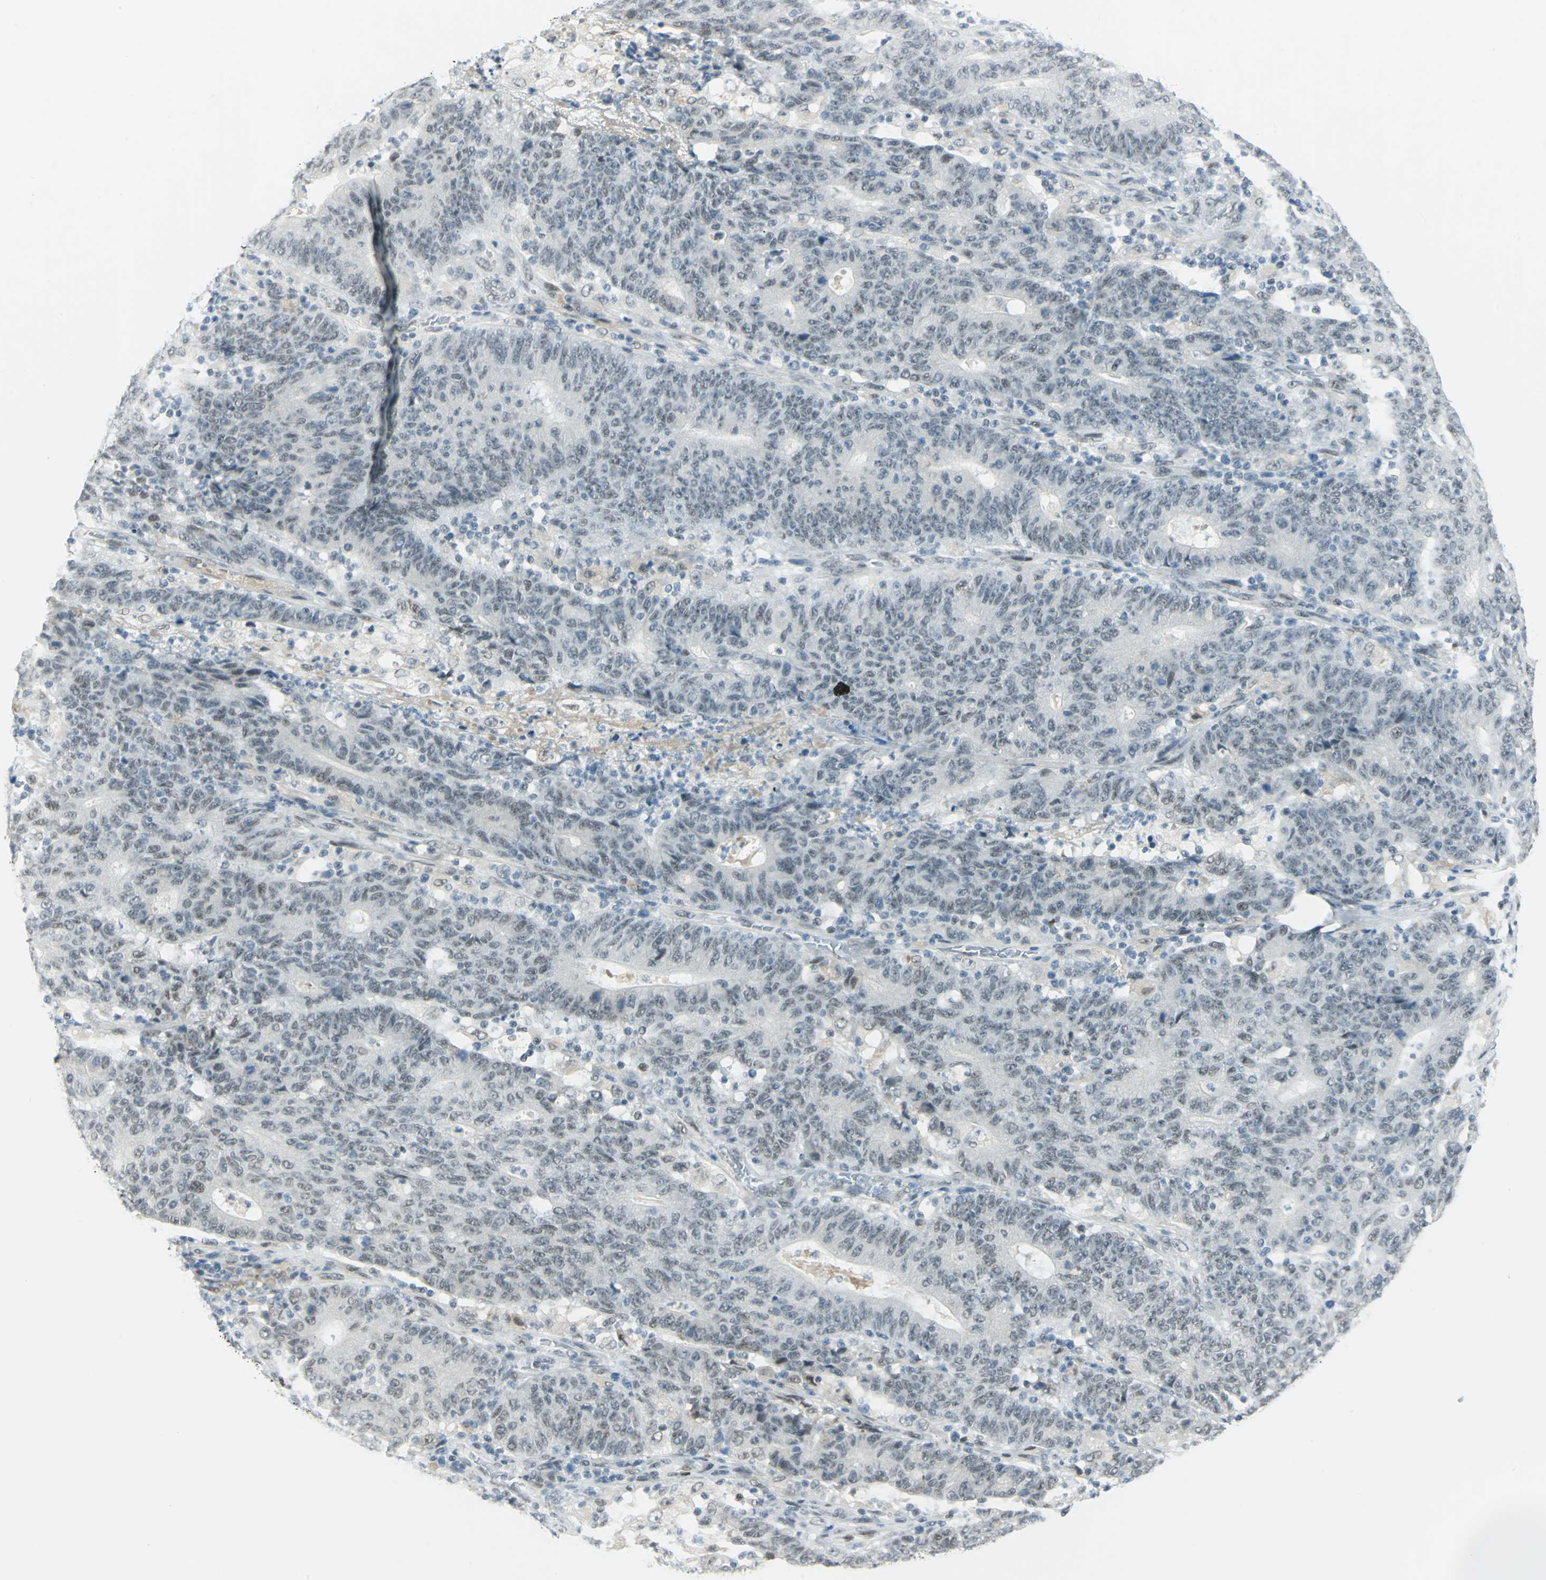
{"staining": {"intensity": "weak", "quantity": "<25%", "location": "nuclear"}, "tissue": "colorectal cancer", "cell_type": "Tumor cells", "image_type": "cancer", "snomed": [{"axis": "morphology", "description": "Normal tissue, NOS"}, {"axis": "morphology", "description": "Adenocarcinoma, NOS"}, {"axis": "topography", "description": "Colon"}], "caption": "The image shows no significant staining in tumor cells of colorectal adenocarcinoma. Nuclei are stained in blue.", "gene": "MTMR10", "patient": {"sex": "female", "age": 75}}